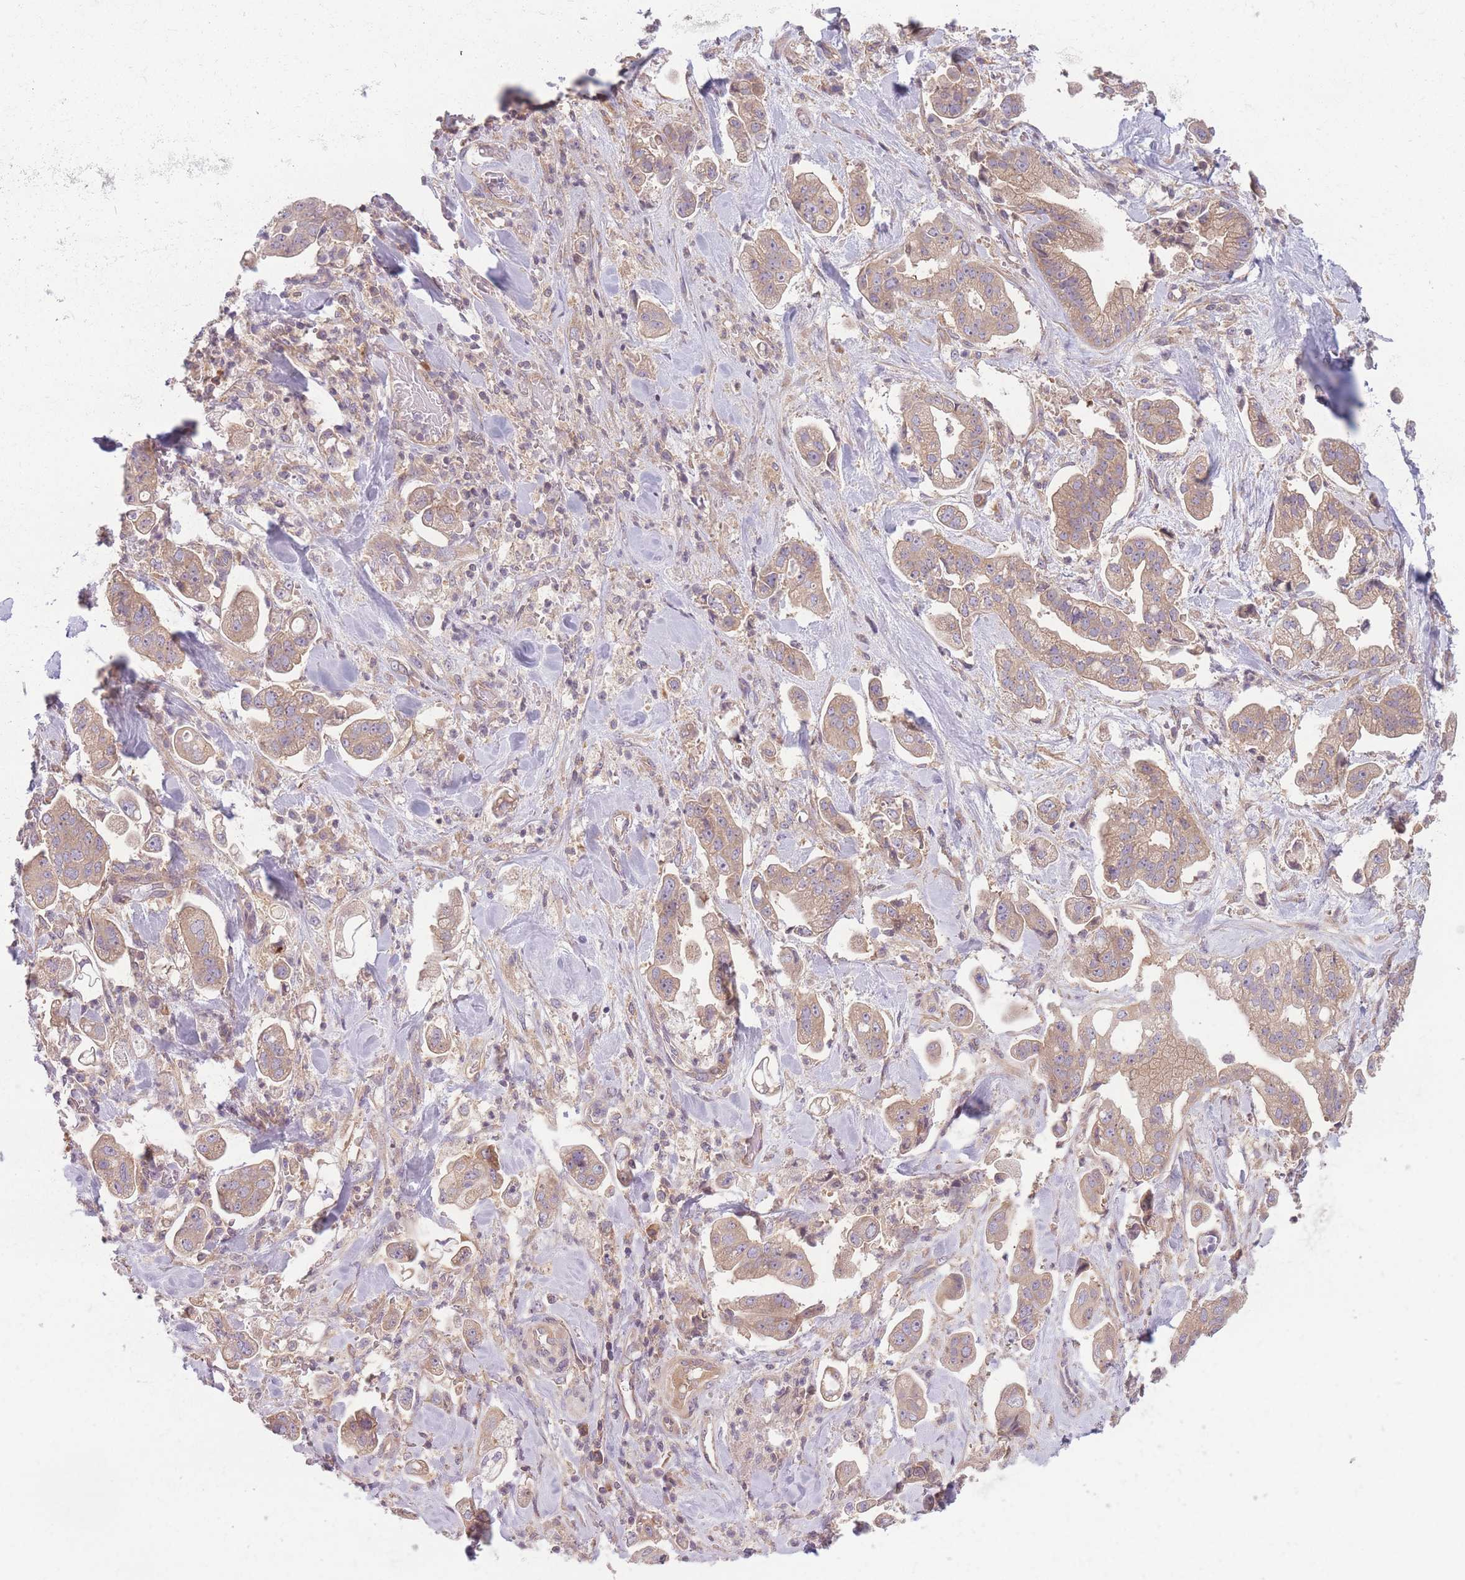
{"staining": {"intensity": "weak", "quantity": "25%-75%", "location": "cytoplasmic/membranous"}, "tissue": "stomach cancer", "cell_type": "Tumor cells", "image_type": "cancer", "snomed": [{"axis": "morphology", "description": "Adenocarcinoma, NOS"}, {"axis": "topography", "description": "Stomach"}], "caption": "The image displays immunohistochemical staining of stomach adenocarcinoma. There is weak cytoplasmic/membranous positivity is seen in approximately 25%-75% of tumor cells. The staining is performed using DAB (3,3'-diaminobenzidine) brown chromogen to label protein expression. The nuclei are counter-stained blue using hematoxylin.", "gene": "WASHC2A", "patient": {"sex": "male", "age": 62}}